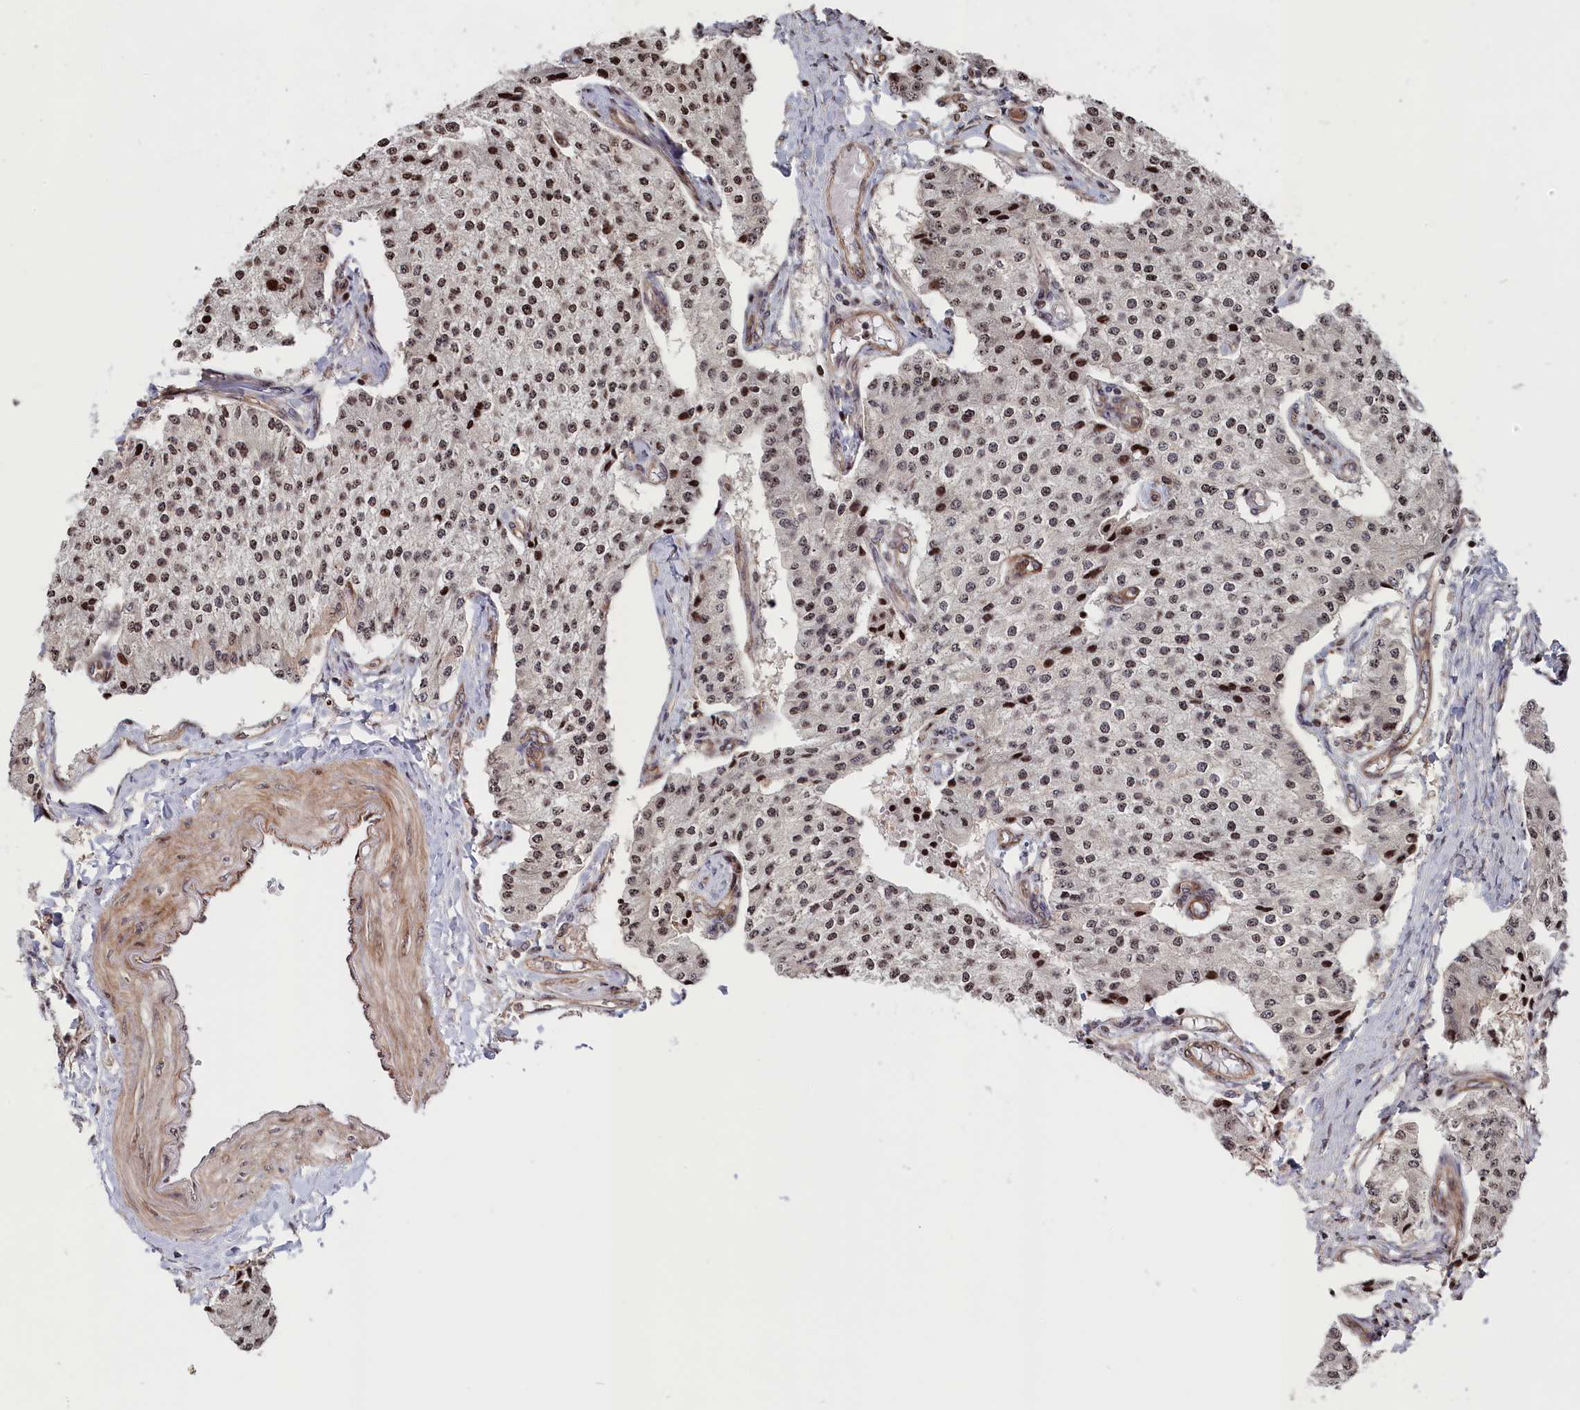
{"staining": {"intensity": "moderate", "quantity": ">75%", "location": "nuclear"}, "tissue": "carcinoid", "cell_type": "Tumor cells", "image_type": "cancer", "snomed": [{"axis": "morphology", "description": "Carcinoid, malignant, NOS"}, {"axis": "topography", "description": "Colon"}], "caption": "Immunohistochemistry of human malignant carcinoid displays medium levels of moderate nuclear positivity in approximately >75% of tumor cells. The staining was performed using DAB, with brown indicating positive protein expression. Nuclei are stained blue with hematoxylin.", "gene": "CEP44", "patient": {"sex": "female", "age": 52}}